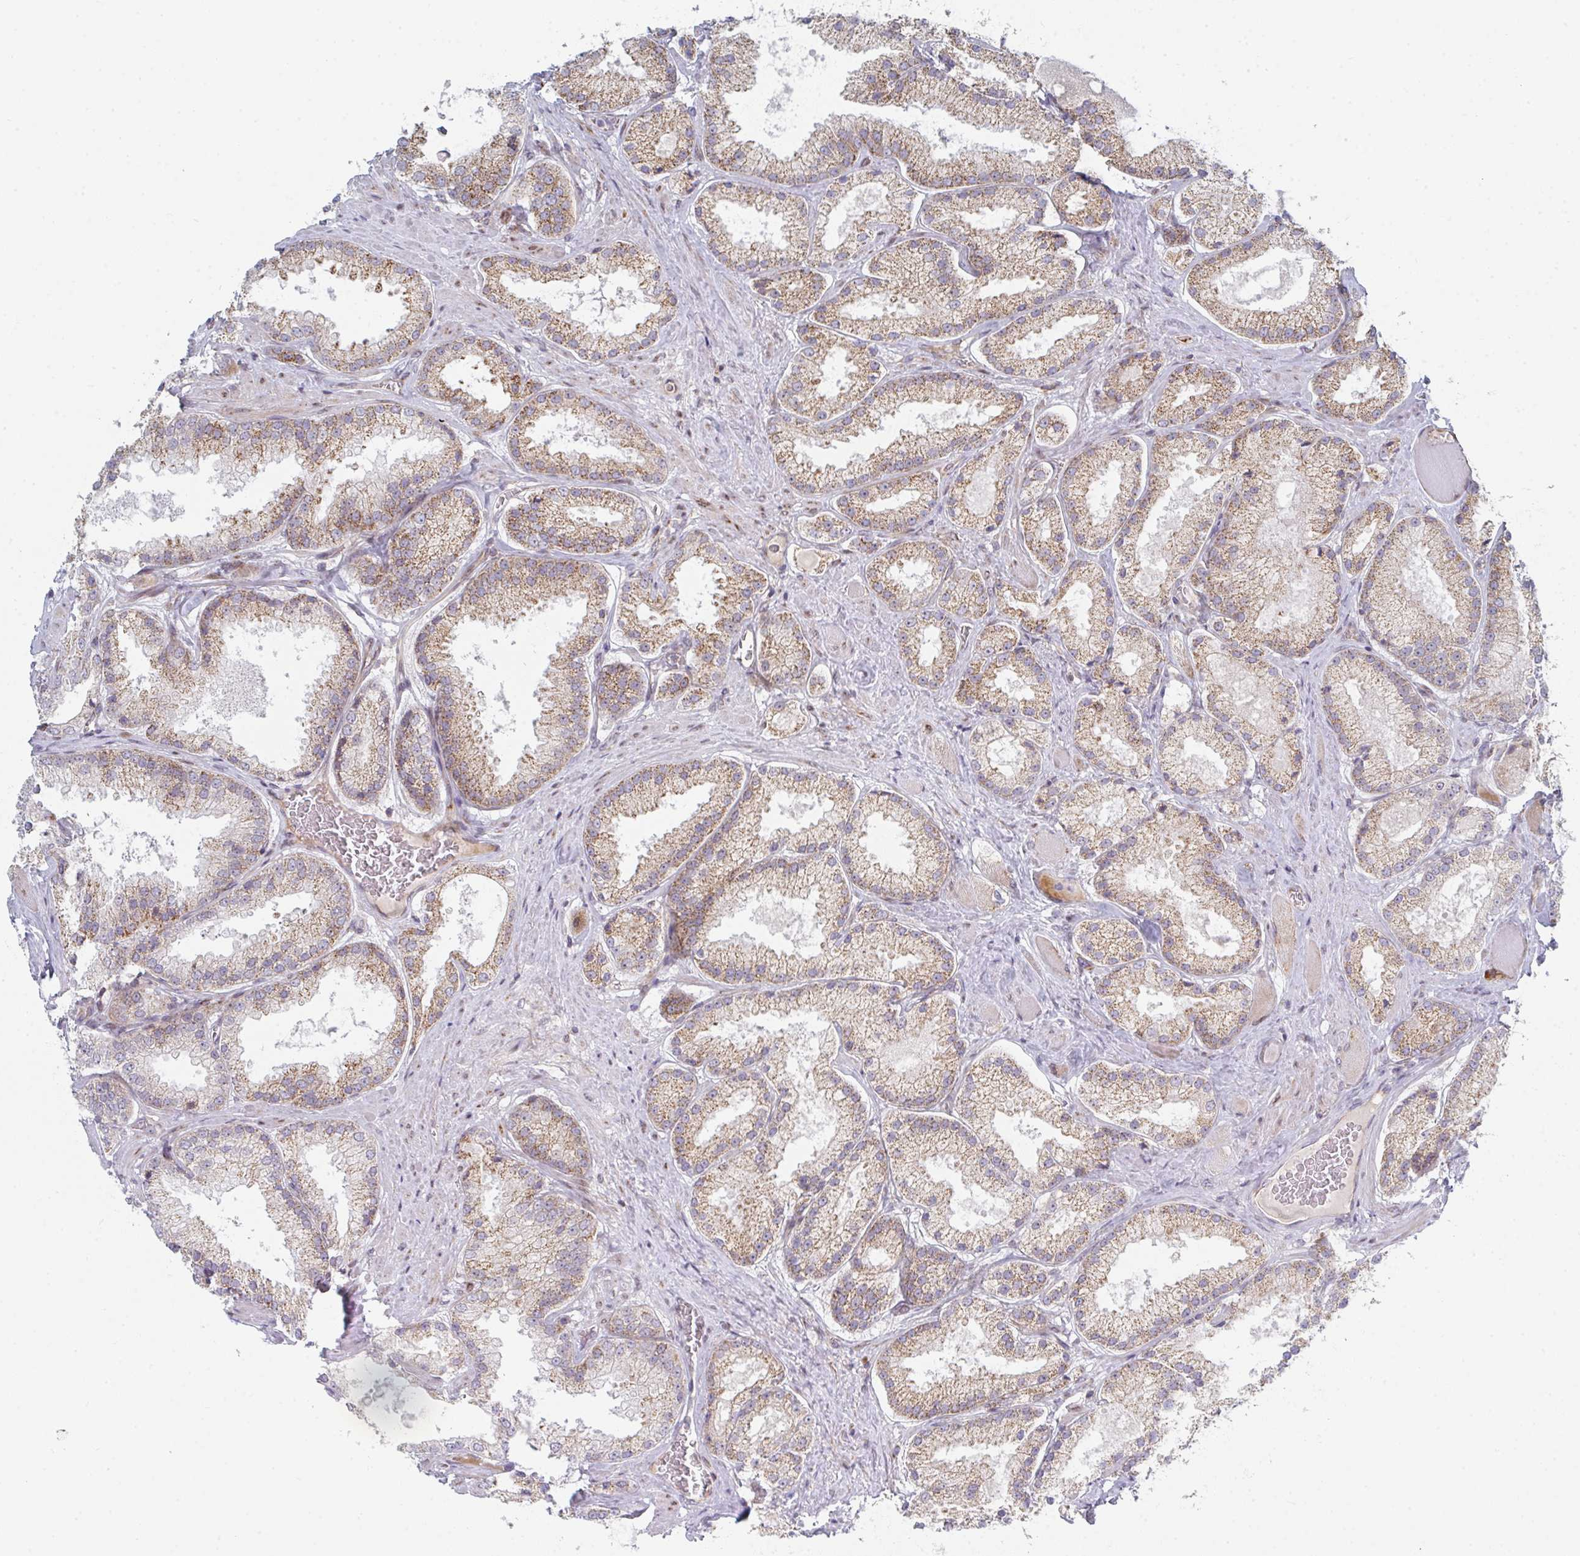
{"staining": {"intensity": "weak", "quantity": ">75%", "location": "cytoplasmic/membranous"}, "tissue": "prostate cancer", "cell_type": "Tumor cells", "image_type": "cancer", "snomed": [{"axis": "morphology", "description": "Adenocarcinoma, High grade"}, {"axis": "topography", "description": "Prostate"}], "caption": "Adenocarcinoma (high-grade) (prostate) stained with a brown dye reveals weak cytoplasmic/membranous positive expression in about >75% of tumor cells.", "gene": "PRKCH", "patient": {"sex": "male", "age": 68}}